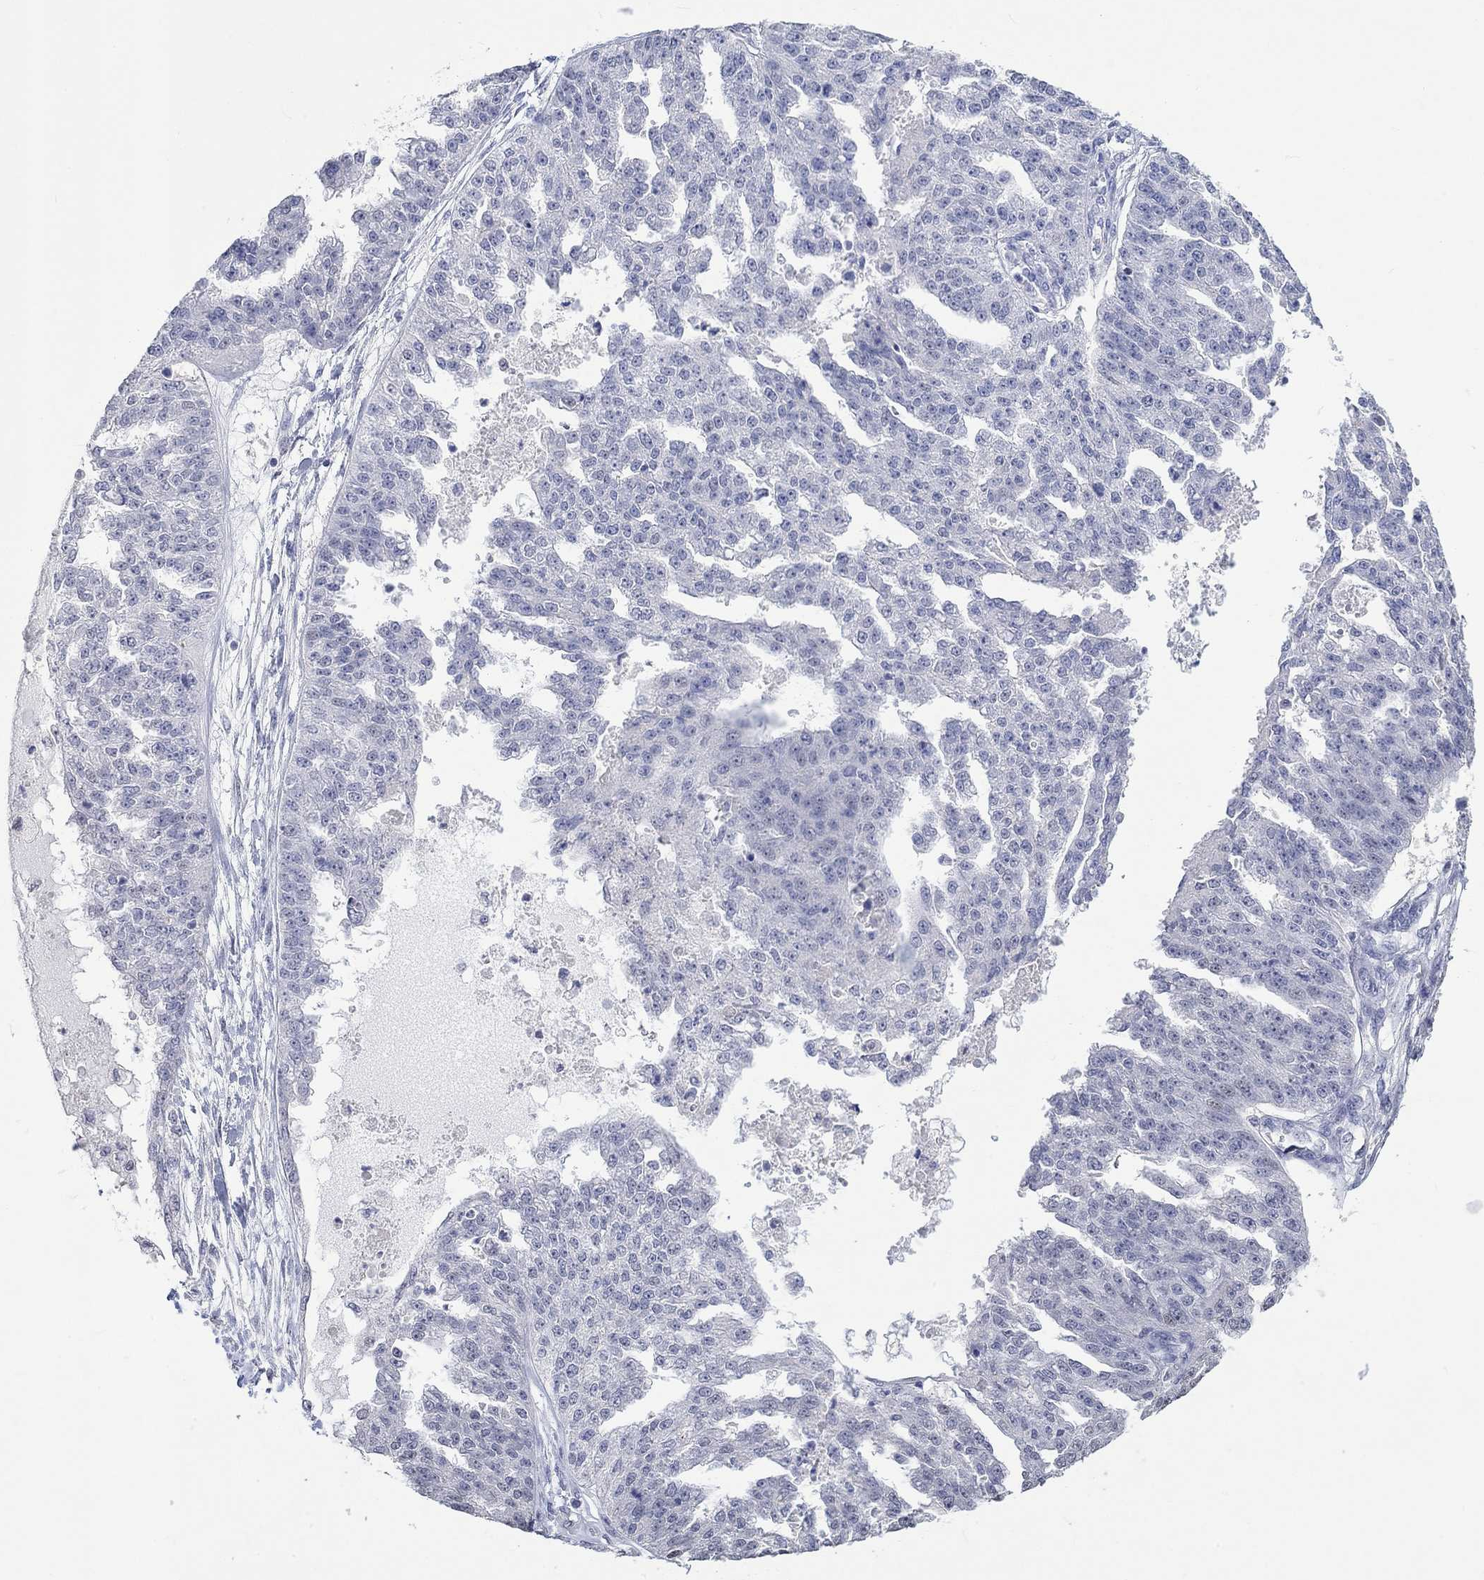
{"staining": {"intensity": "negative", "quantity": "none", "location": "none"}, "tissue": "ovarian cancer", "cell_type": "Tumor cells", "image_type": "cancer", "snomed": [{"axis": "morphology", "description": "Cystadenocarcinoma, serous, NOS"}, {"axis": "topography", "description": "Ovary"}], "caption": "Protein analysis of ovarian serous cystadenocarcinoma demonstrates no significant staining in tumor cells.", "gene": "PNMA5", "patient": {"sex": "female", "age": 58}}